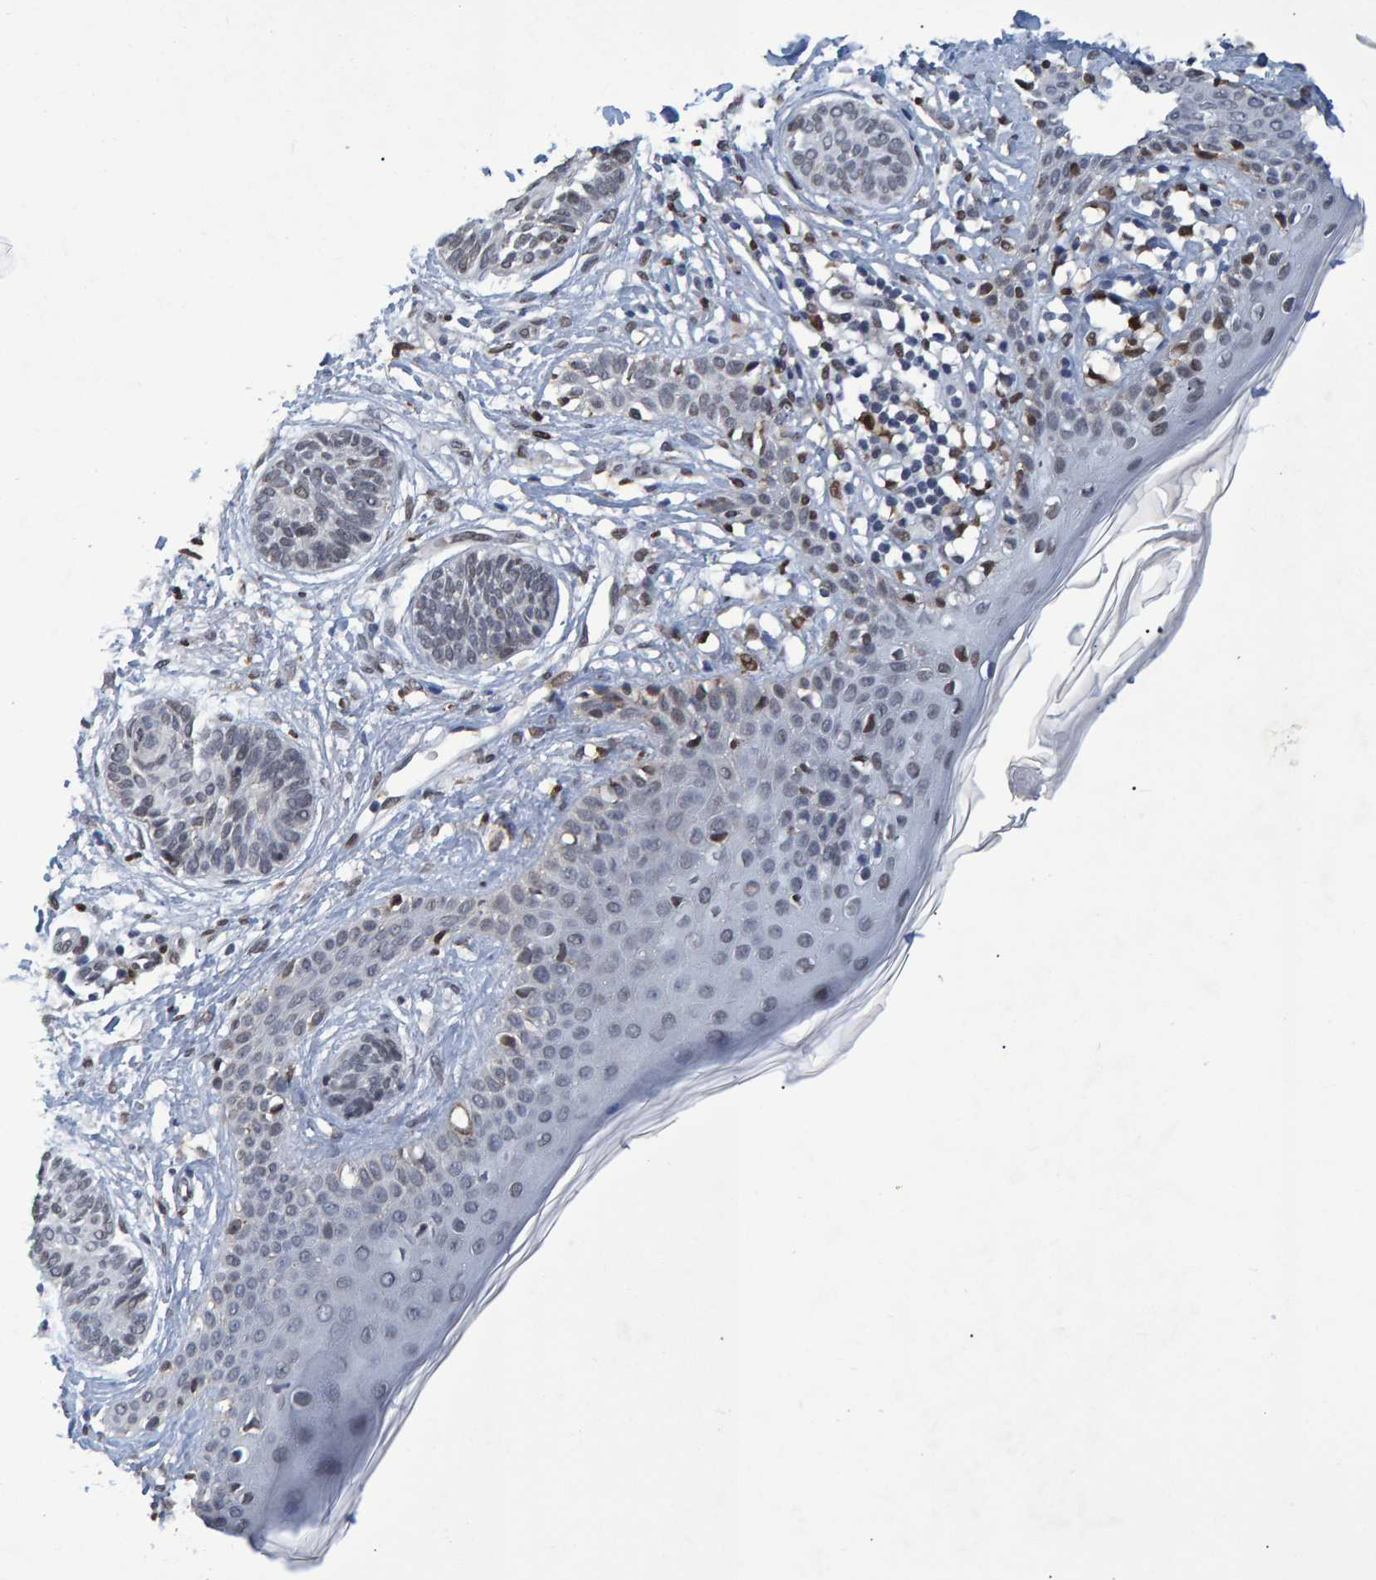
{"staining": {"intensity": "weak", "quantity": "<25%", "location": "nuclear"}, "tissue": "skin cancer", "cell_type": "Tumor cells", "image_type": "cancer", "snomed": [{"axis": "morphology", "description": "Normal tissue, NOS"}, {"axis": "morphology", "description": "Basal cell carcinoma"}, {"axis": "topography", "description": "Skin"}], "caption": "A photomicrograph of human skin basal cell carcinoma is negative for staining in tumor cells.", "gene": "QKI", "patient": {"sex": "male", "age": 63}}